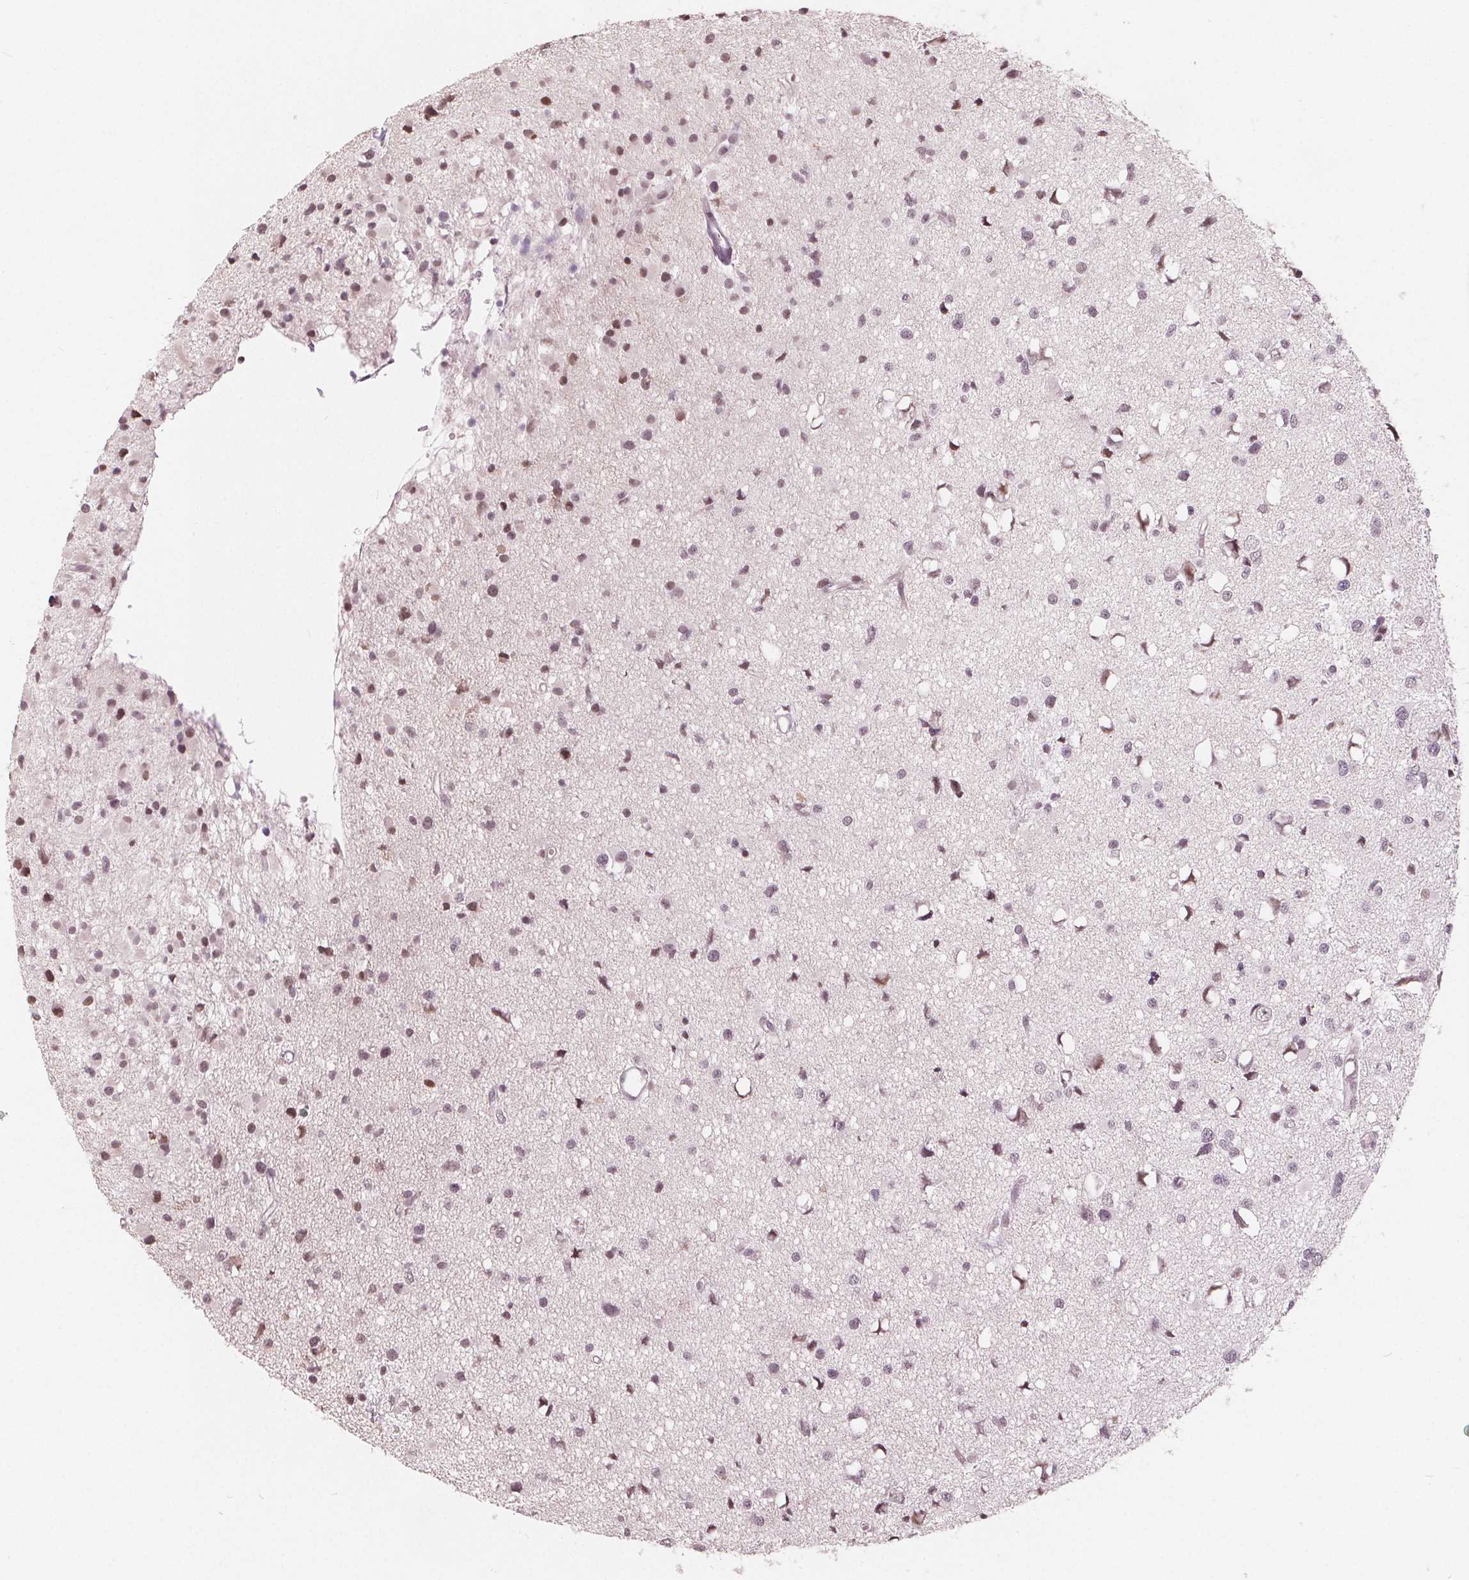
{"staining": {"intensity": "moderate", "quantity": "<25%", "location": "nuclear"}, "tissue": "glioma", "cell_type": "Tumor cells", "image_type": "cancer", "snomed": [{"axis": "morphology", "description": "Glioma, malignant, High grade"}, {"axis": "topography", "description": "Brain"}], "caption": "The micrograph exhibits staining of malignant glioma (high-grade), revealing moderate nuclear protein expression (brown color) within tumor cells.", "gene": "NUP210L", "patient": {"sex": "male", "age": 54}}